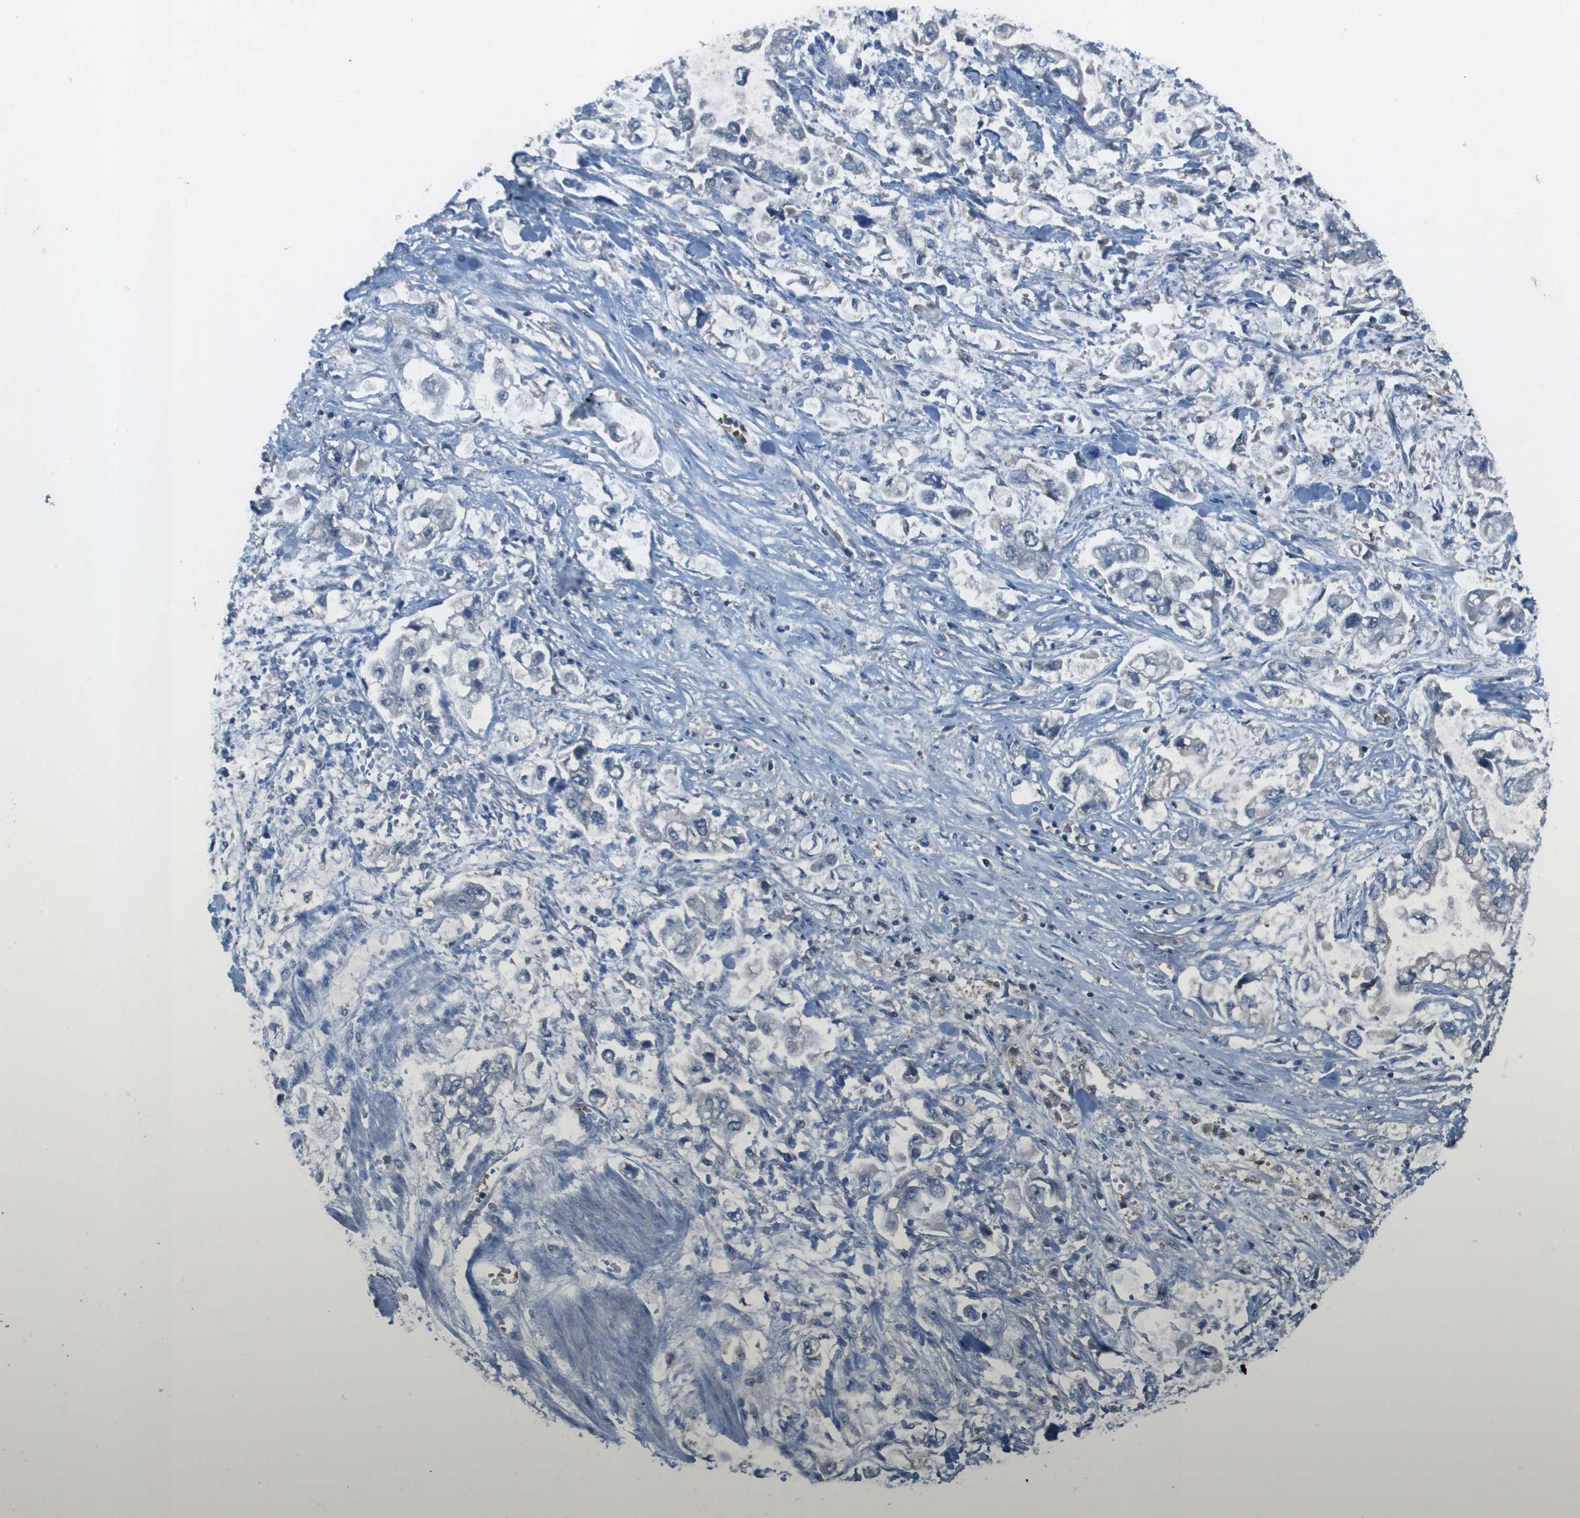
{"staining": {"intensity": "negative", "quantity": "none", "location": "none"}, "tissue": "stomach cancer", "cell_type": "Tumor cells", "image_type": "cancer", "snomed": [{"axis": "morphology", "description": "Normal tissue, NOS"}, {"axis": "morphology", "description": "Adenocarcinoma, NOS"}, {"axis": "topography", "description": "Stomach"}], "caption": "An immunohistochemistry (IHC) micrograph of stomach adenocarcinoma is shown. There is no staining in tumor cells of stomach adenocarcinoma.", "gene": "CAMK4", "patient": {"sex": "male", "age": 62}}